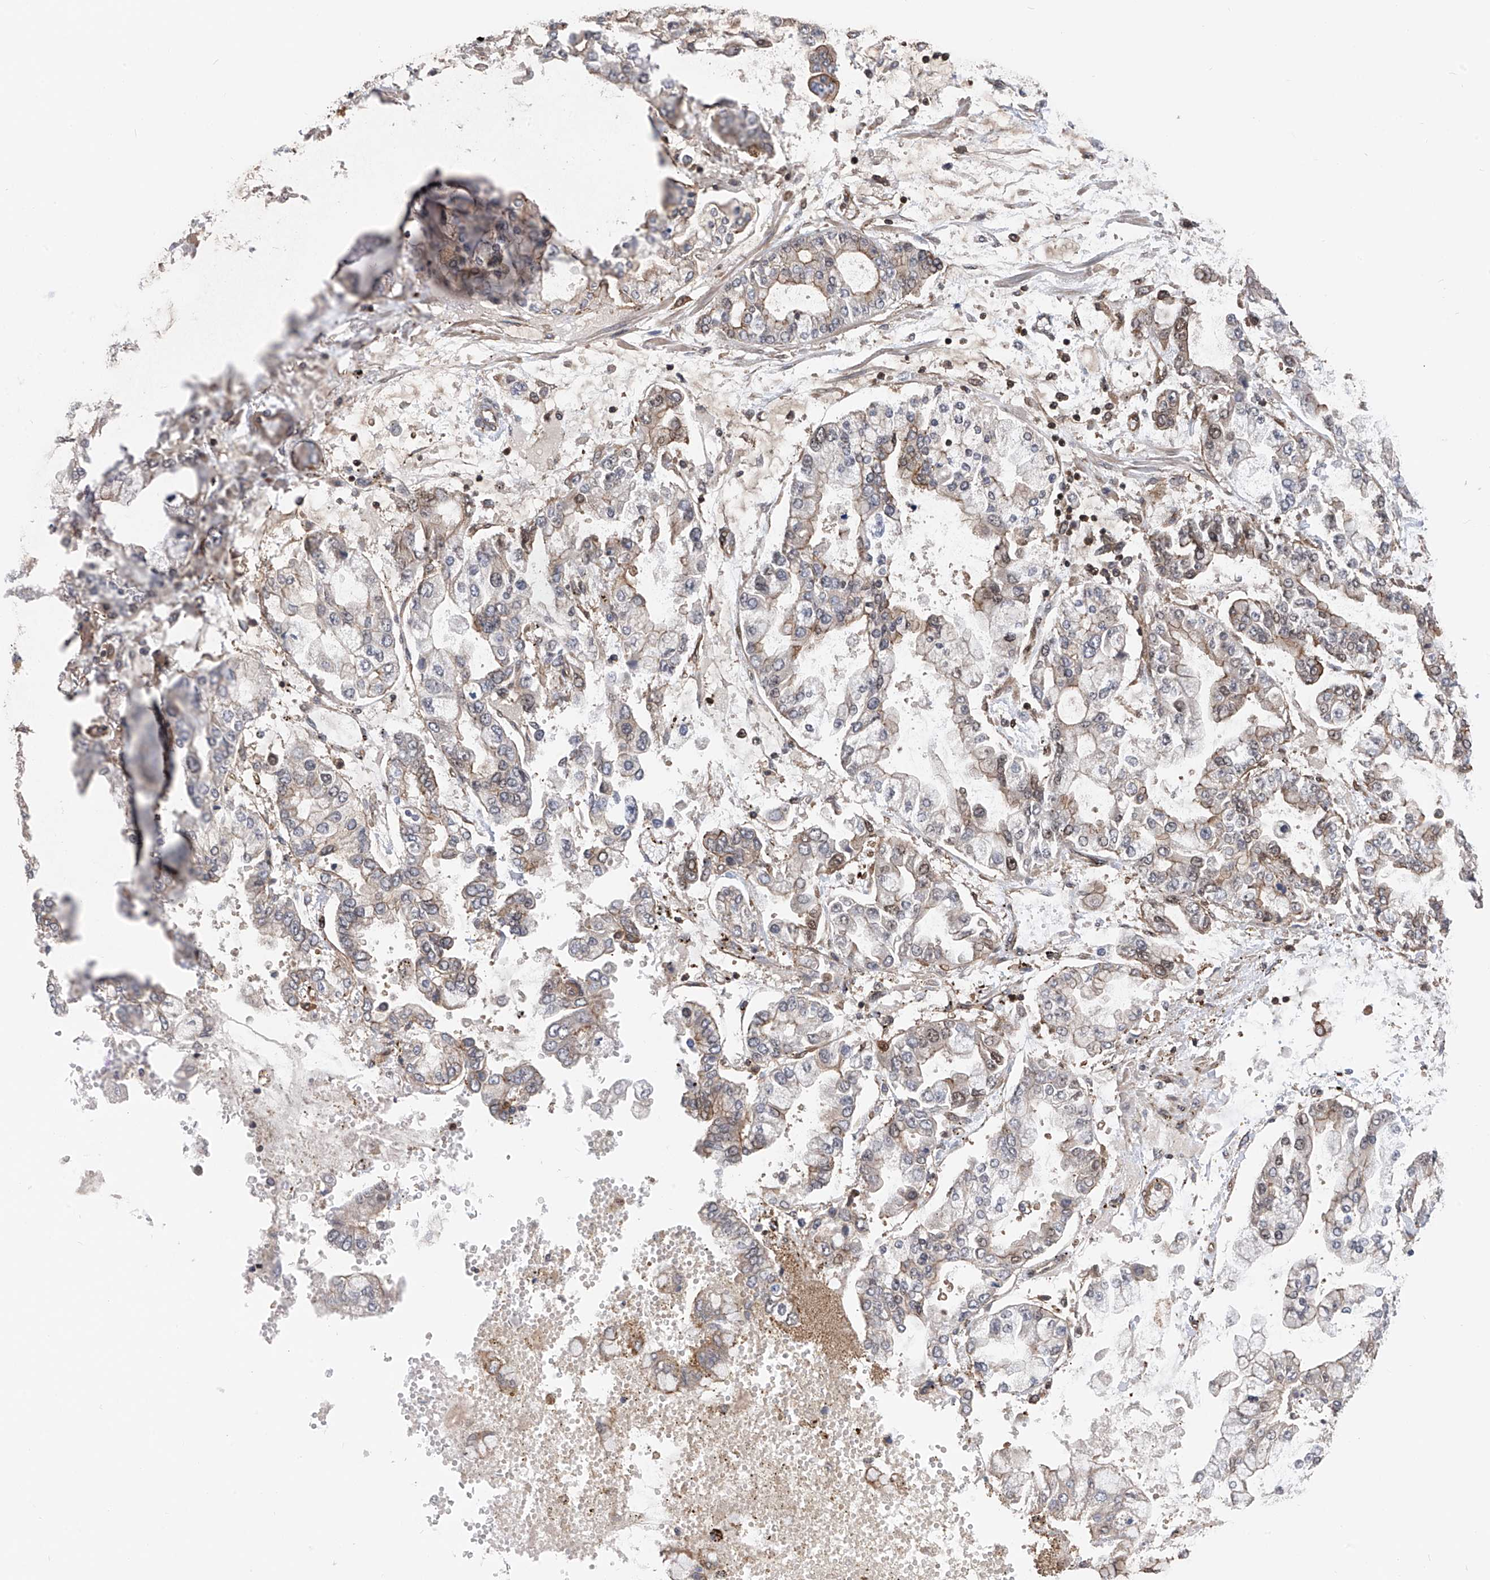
{"staining": {"intensity": "weak", "quantity": "25%-75%", "location": "cytoplasmic/membranous"}, "tissue": "stomach cancer", "cell_type": "Tumor cells", "image_type": "cancer", "snomed": [{"axis": "morphology", "description": "Normal tissue, NOS"}, {"axis": "morphology", "description": "Adenocarcinoma, NOS"}, {"axis": "topography", "description": "Stomach, upper"}, {"axis": "topography", "description": "Stomach"}], "caption": "Stomach cancer (adenocarcinoma) stained for a protein reveals weak cytoplasmic/membranous positivity in tumor cells.", "gene": "DNAJC9", "patient": {"sex": "male", "age": 76}}